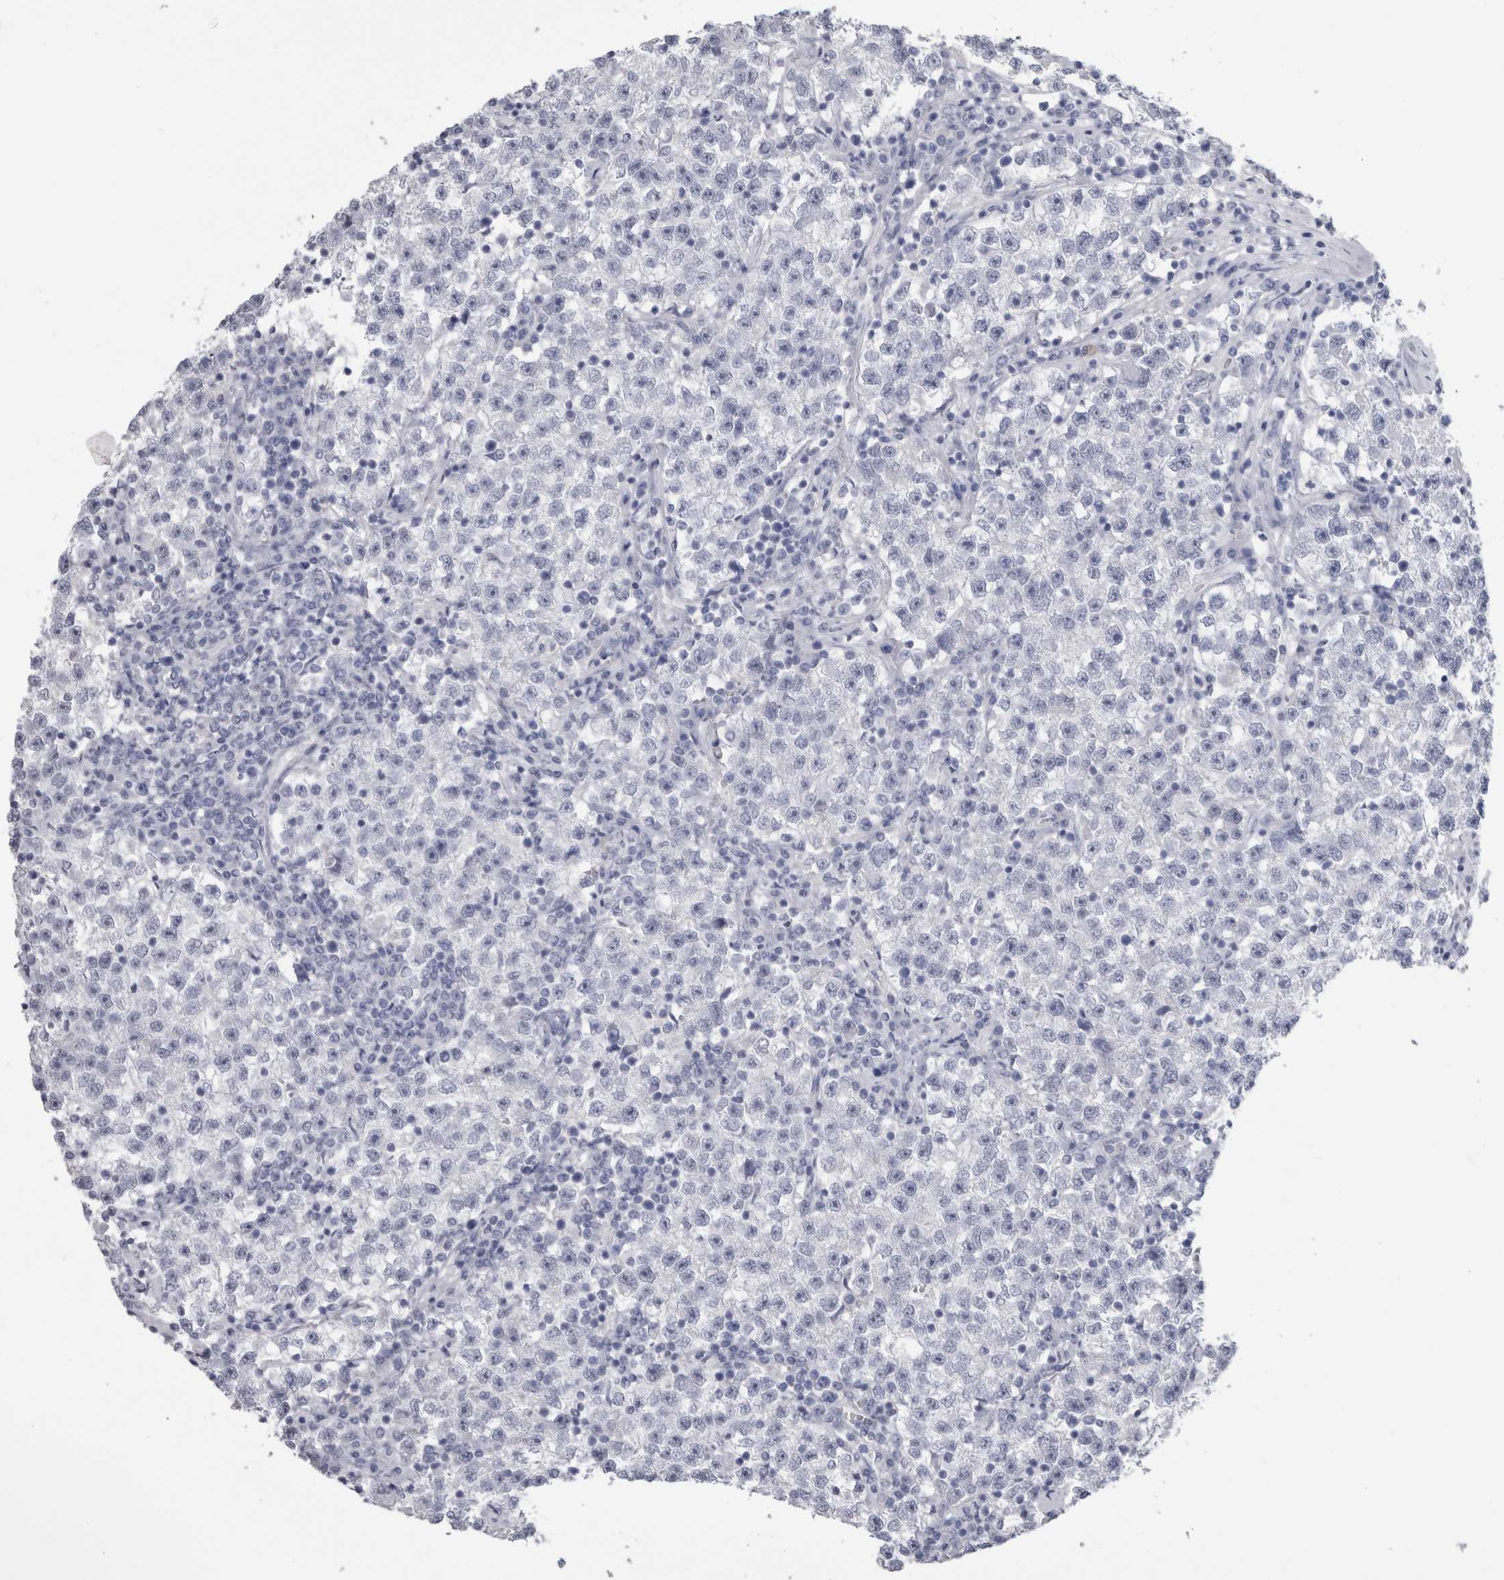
{"staining": {"intensity": "negative", "quantity": "none", "location": "none"}, "tissue": "testis cancer", "cell_type": "Tumor cells", "image_type": "cancer", "snomed": [{"axis": "morphology", "description": "Seminoma, NOS"}, {"axis": "topography", "description": "Testis"}], "caption": "Immunohistochemistry of human testis cancer (seminoma) shows no positivity in tumor cells.", "gene": "MSMB", "patient": {"sex": "male", "age": 22}}